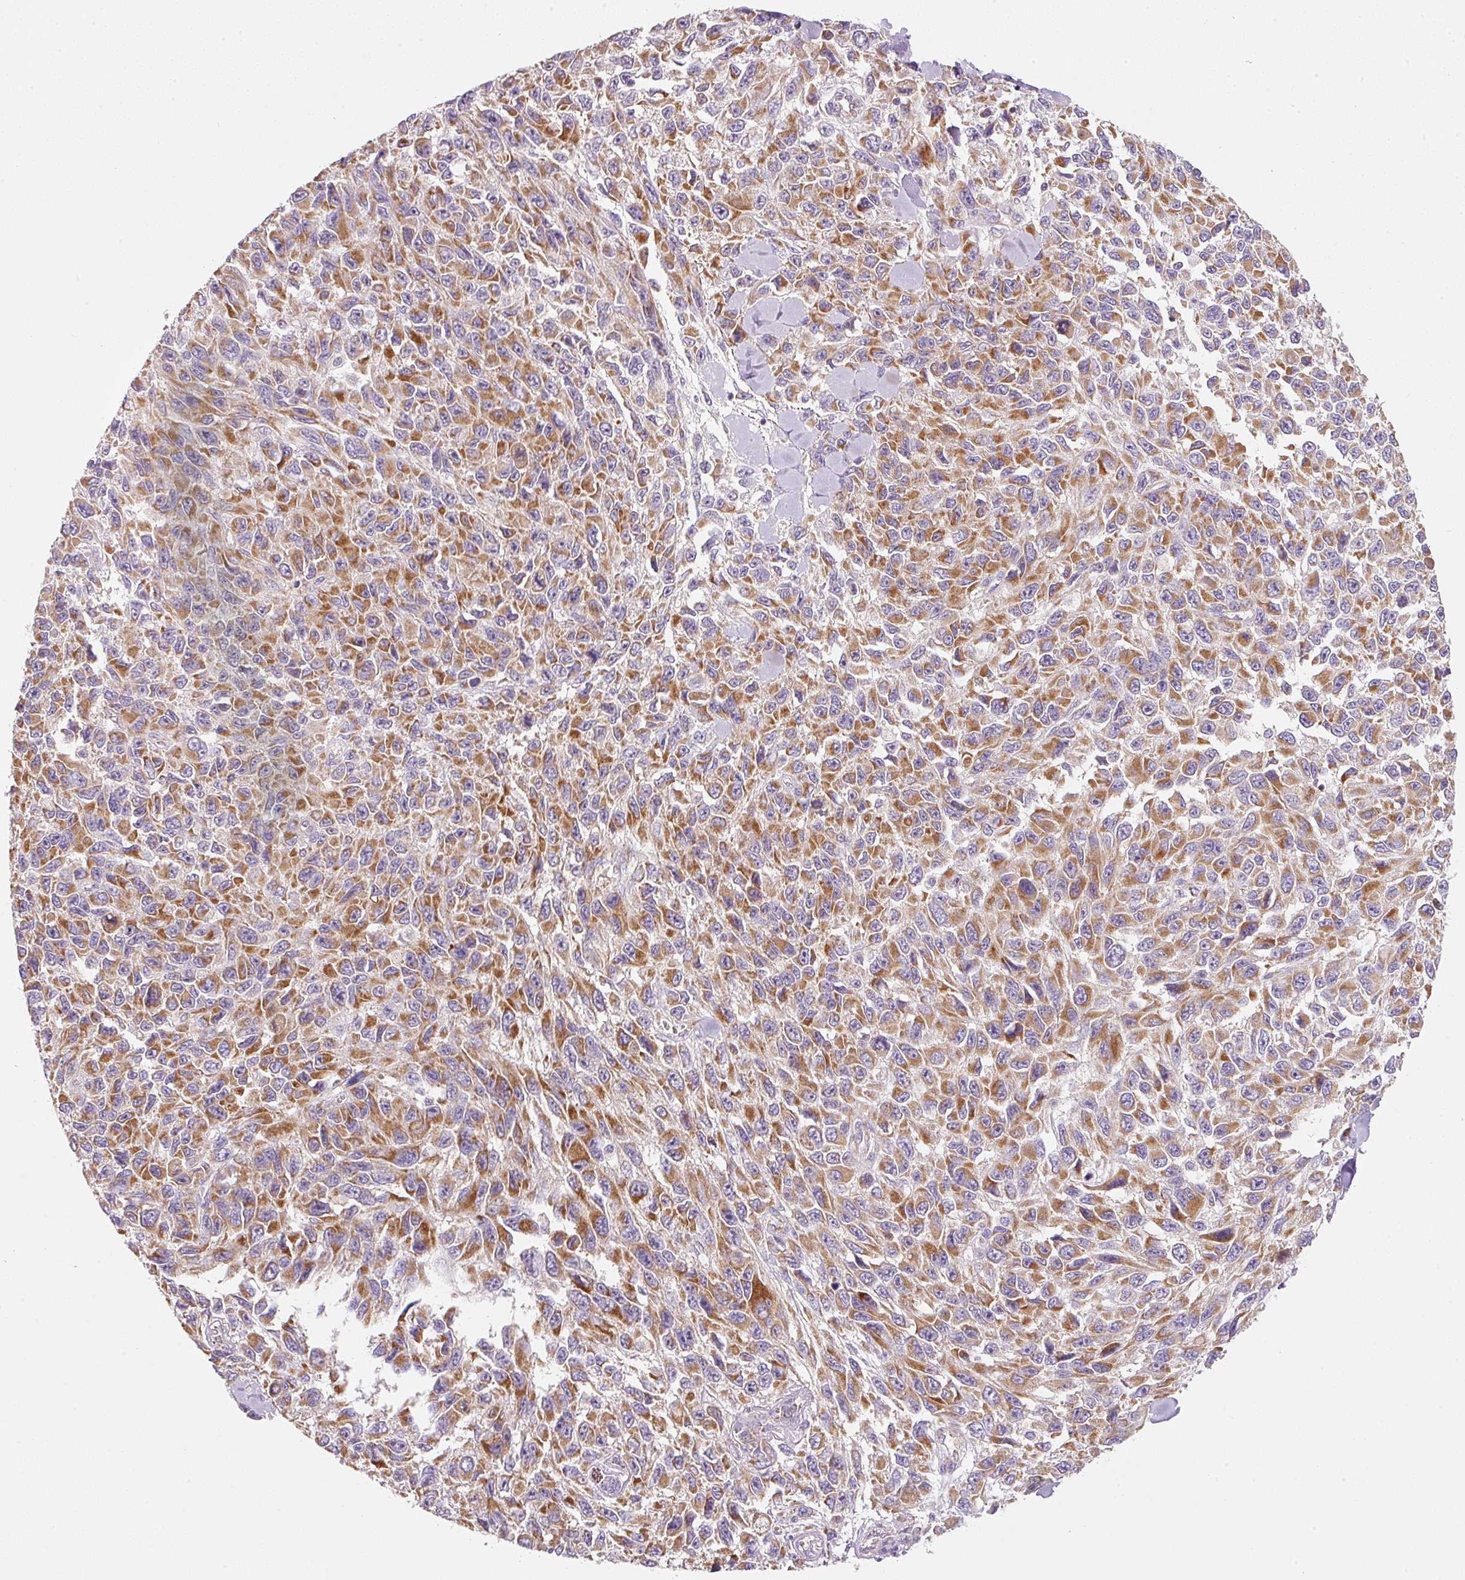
{"staining": {"intensity": "moderate", "quantity": ">75%", "location": "cytoplasmic/membranous"}, "tissue": "melanoma", "cell_type": "Tumor cells", "image_type": "cancer", "snomed": [{"axis": "morphology", "description": "Malignant melanoma, NOS"}, {"axis": "topography", "description": "Skin"}], "caption": "IHC (DAB (3,3'-diaminobenzidine)) staining of melanoma reveals moderate cytoplasmic/membranous protein positivity in about >75% of tumor cells. (IHC, brightfield microscopy, high magnification).", "gene": "NDUFA1", "patient": {"sex": "female", "age": 96}}